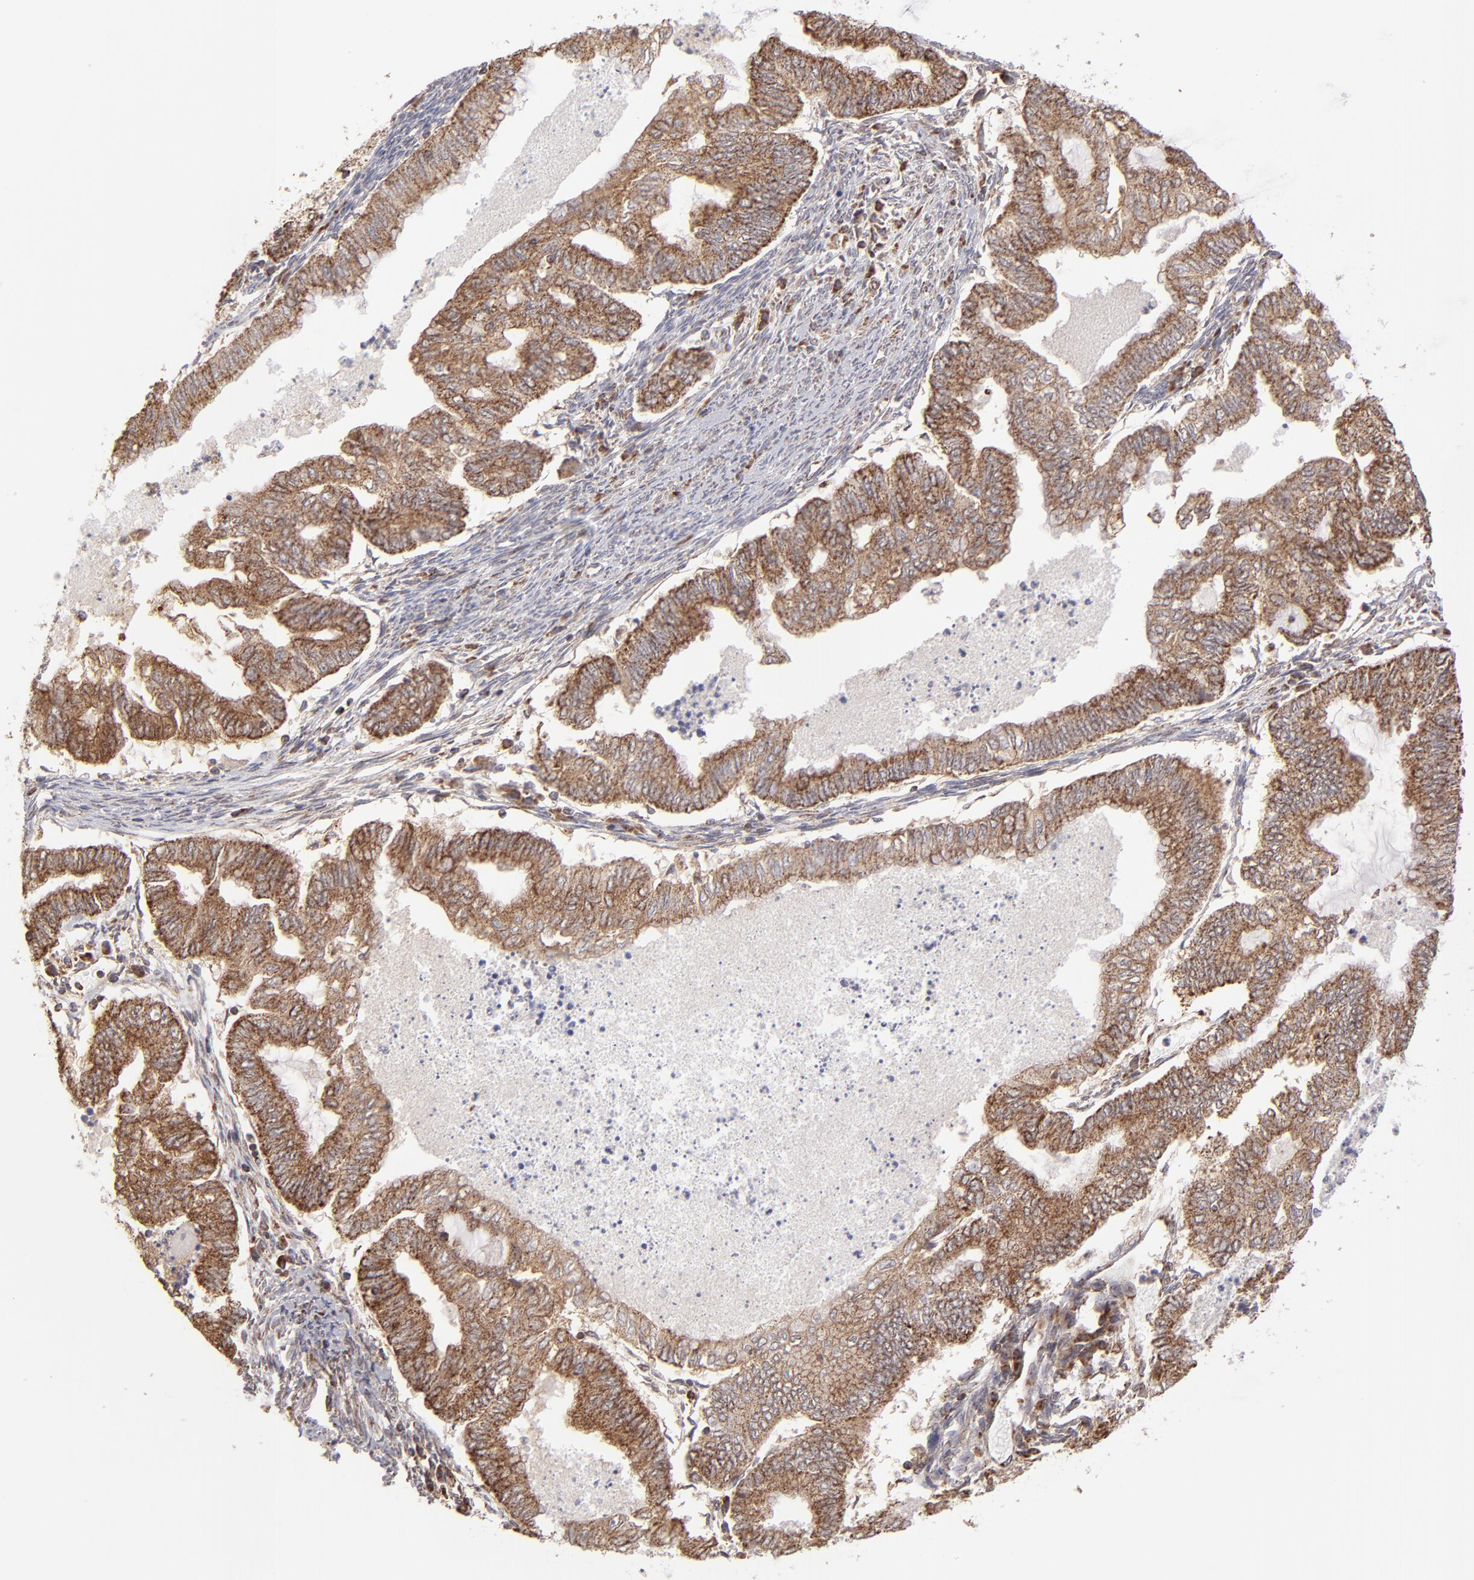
{"staining": {"intensity": "moderate", "quantity": ">75%", "location": "cytoplasmic/membranous"}, "tissue": "endometrial cancer", "cell_type": "Tumor cells", "image_type": "cancer", "snomed": [{"axis": "morphology", "description": "Adenocarcinoma, NOS"}, {"axis": "topography", "description": "Endometrium"}], "caption": "DAB immunohistochemical staining of human endometrial cancer exhibits moderate cytoplasmic/membranous protein positivity in about >75% of tumor cells.", "gene": "SLC15A1", "patient": {"sex": "female", "age": 79}}